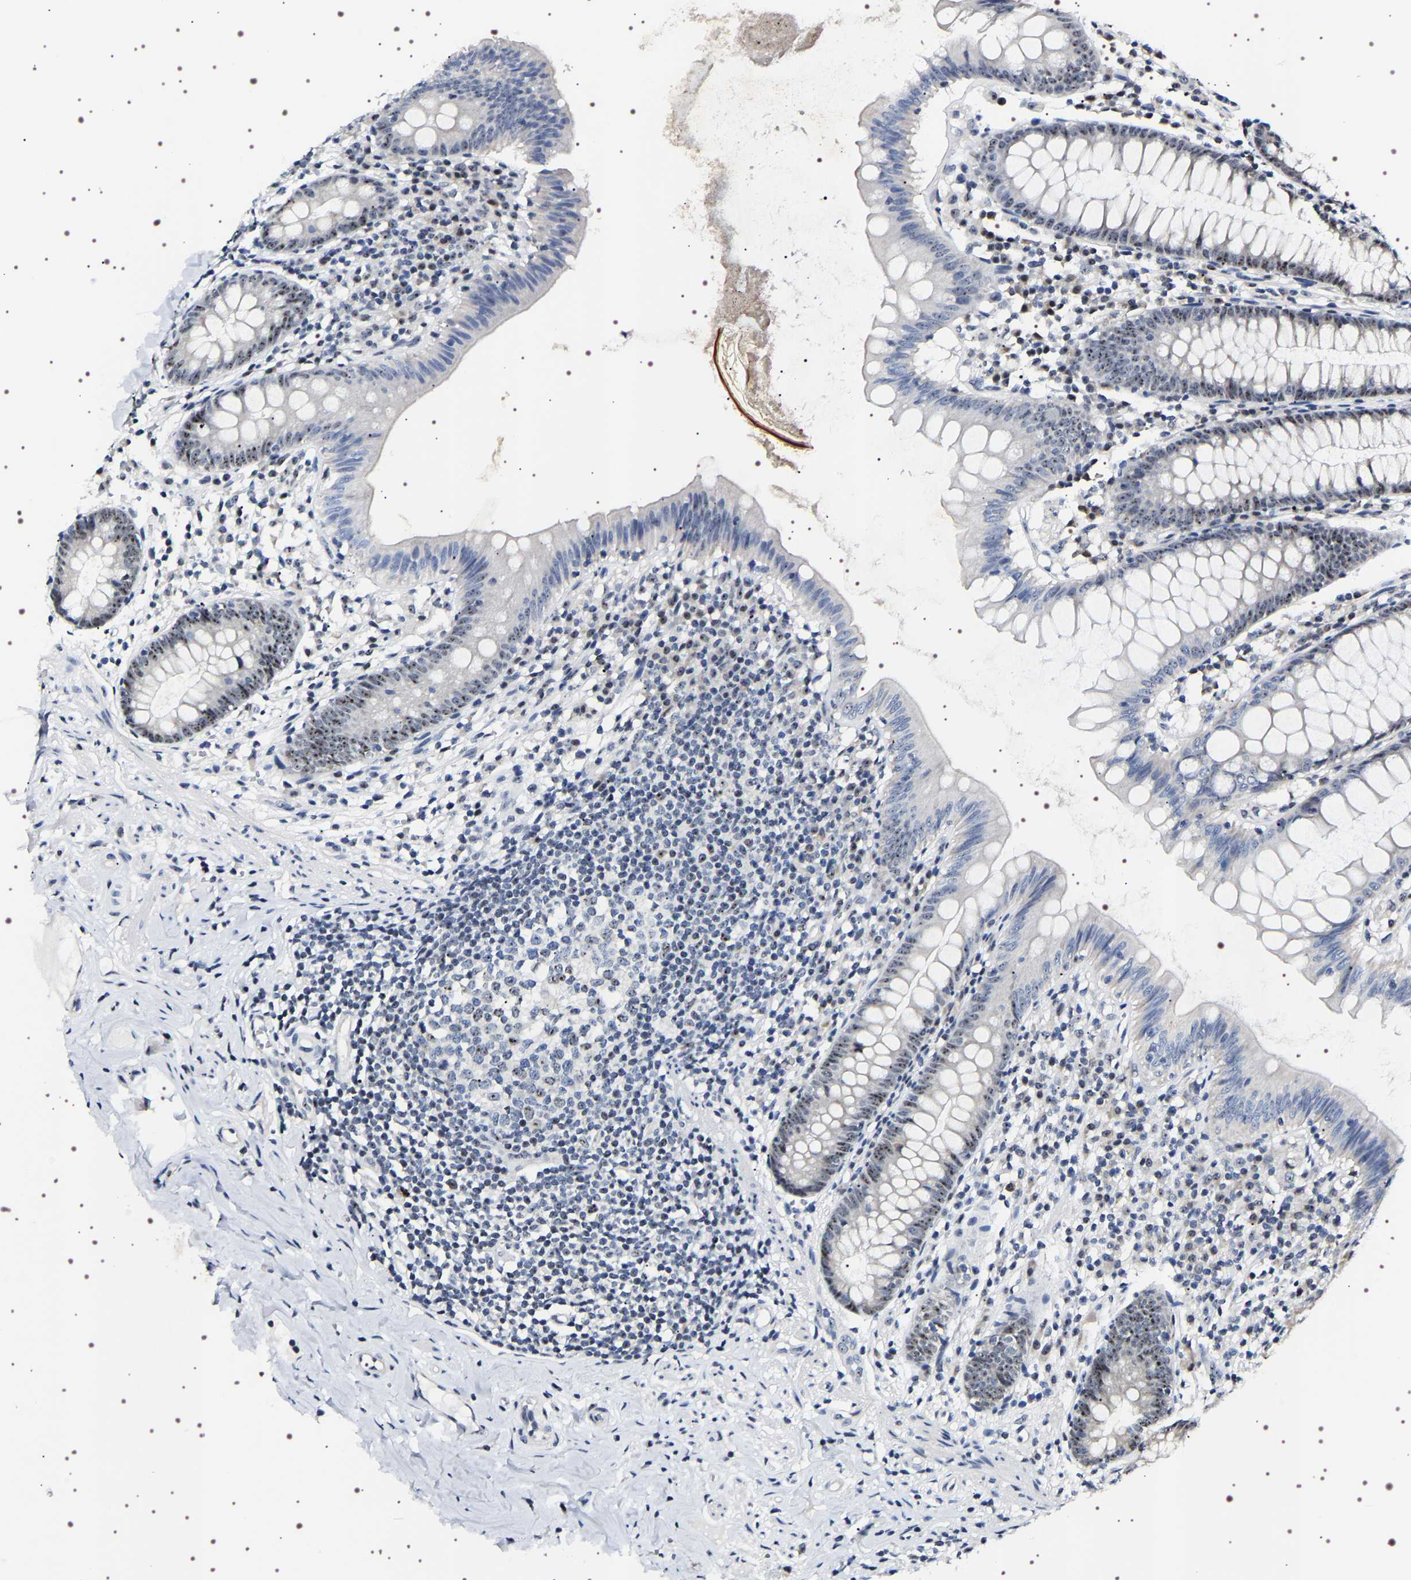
{"staining": {"intensity": "moderate", "quantity": "25%-75%", "location": "nuclear"}, "tissue": "appendix", "cell_type": "Glandular cells", "image_type": "normal", "snomed": [{"axis": "morphology", "description": "Normal tissue, NOS"}, {"axis": "topography", "description": "Appendix"}], "caption": "IHC image of benign appendix: appendix stained using immunohistochemistry (IHC) demonstrates medium levels of moderate protein expression localized specifically in the nuclear of glandular cells, appearing as a nuclear brown color.", "gene": "GNL3", "patient": {"sex": "male", "age": 52}}